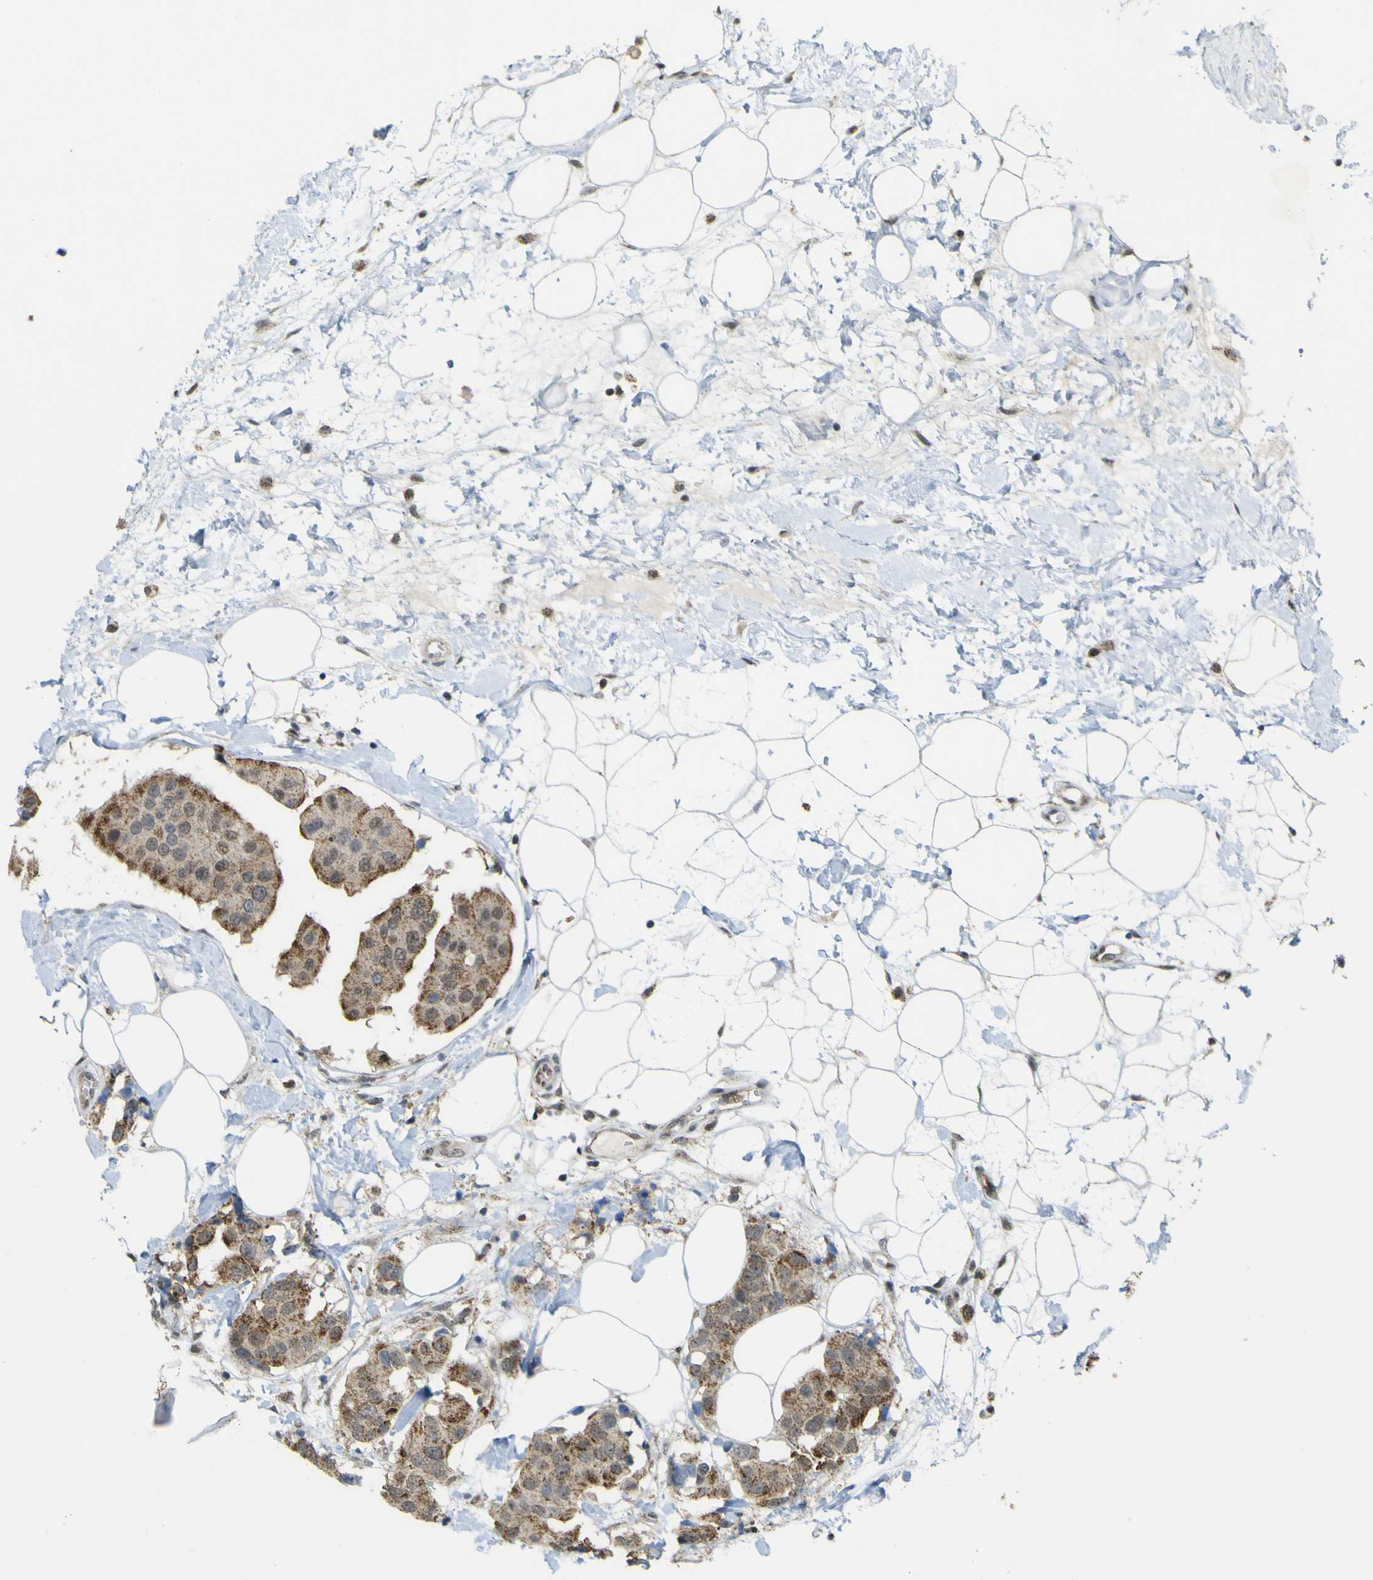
{"staining": {"intensity": "strong", "quantity": ">75%", "location": "cytoplasmic/membranous"}, "tissue": "breast cancer", "cell_type": "Tumor cells", "image_type": "cancer", "snomed": [{"axis": "morphology", "description": "Normal tissue, NOS"}, {"axis": "morphology", "description": "Duct carcinoma"}, {"axis": "topography", "description": "Breast"}], "caption": "Invasive ductal carcinoma (breast) tissue demonstrates strong cytoplasmic/membranous staining in about >75% of tumor cells", "gene": "ACBD5", "patient": {"sex": "female", "age": 39}}